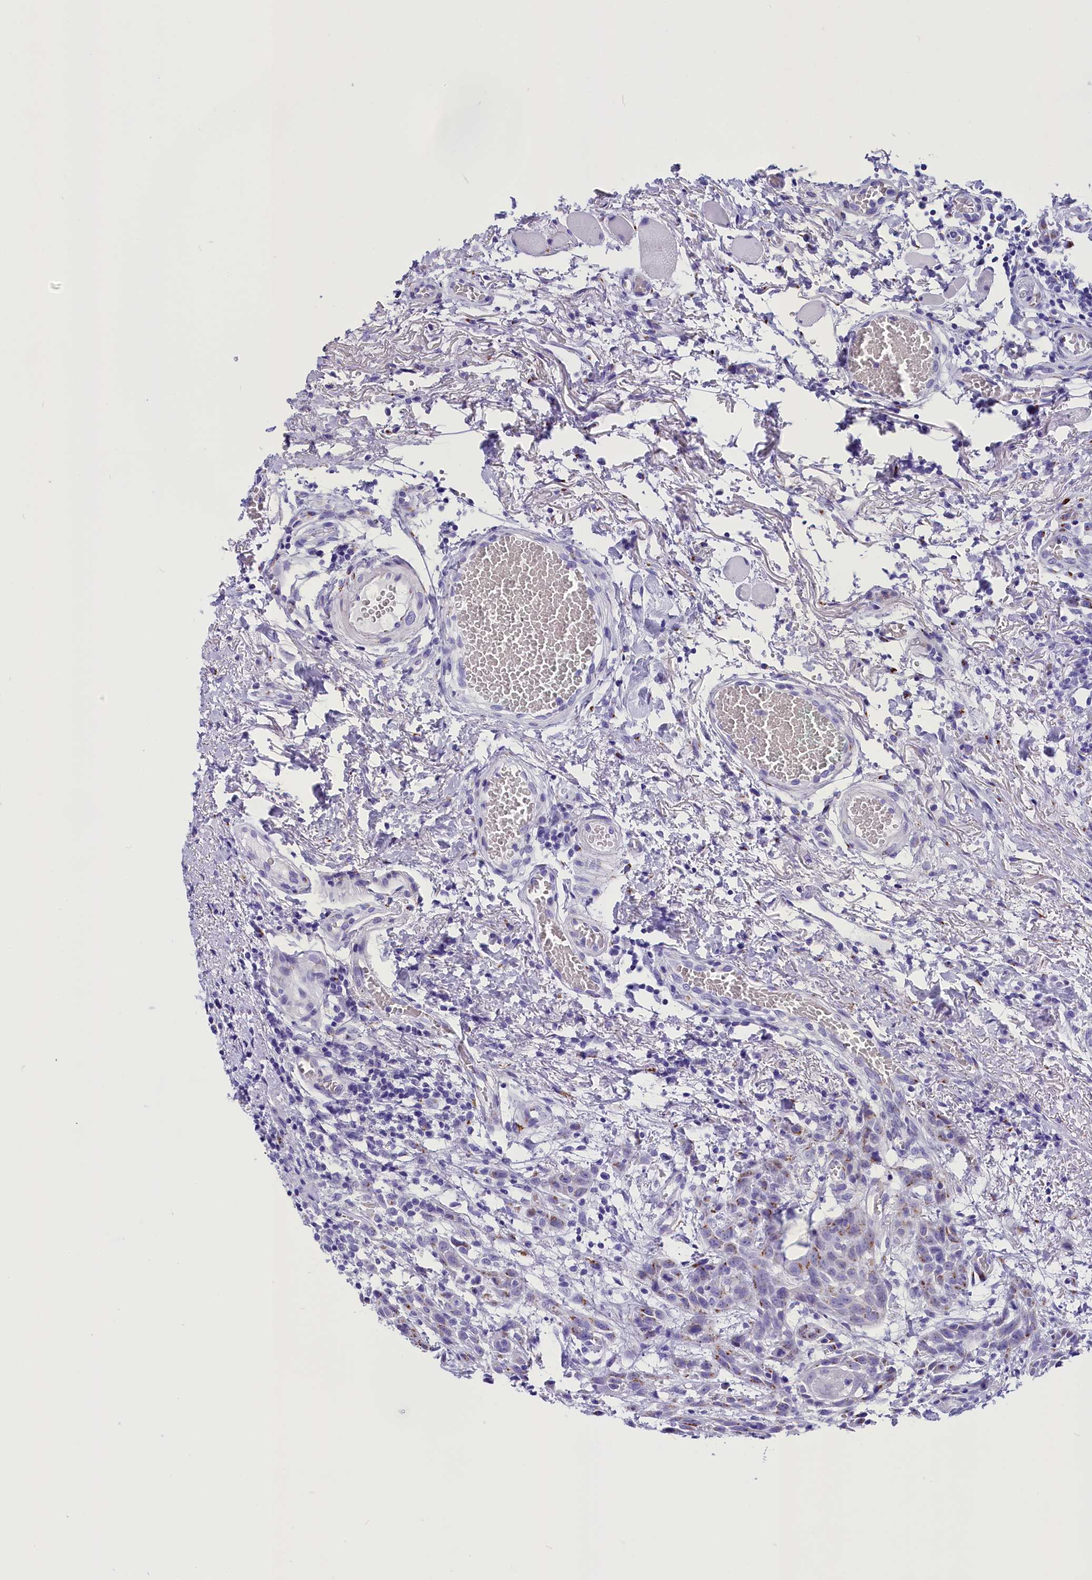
{"staining": {"intensity": "moderate", "quantity": "<25%", "location": "cytoplasmic/membranous"}, "tissue": "head and neck cancer", "cell_type": "Tumor cells", "image_type": "cancer", "snomed": [{"axis": "morphology", "description": "Squamous cell carcinoma, NOS"}, {"axis": "topography", "description": "Oral tissue"}, {"axis": "topography", "description": "Head-Neck"}], "caption": "Immunohistochemical staining of human head and neck cancer (squamous cell carcinoma) exhibits moderate cytoplasmic/membranous protein positivity in approximately <25% of tumor cells.", "gene": "AP3B2", "patient": {"sex": "female", "age": 50}}